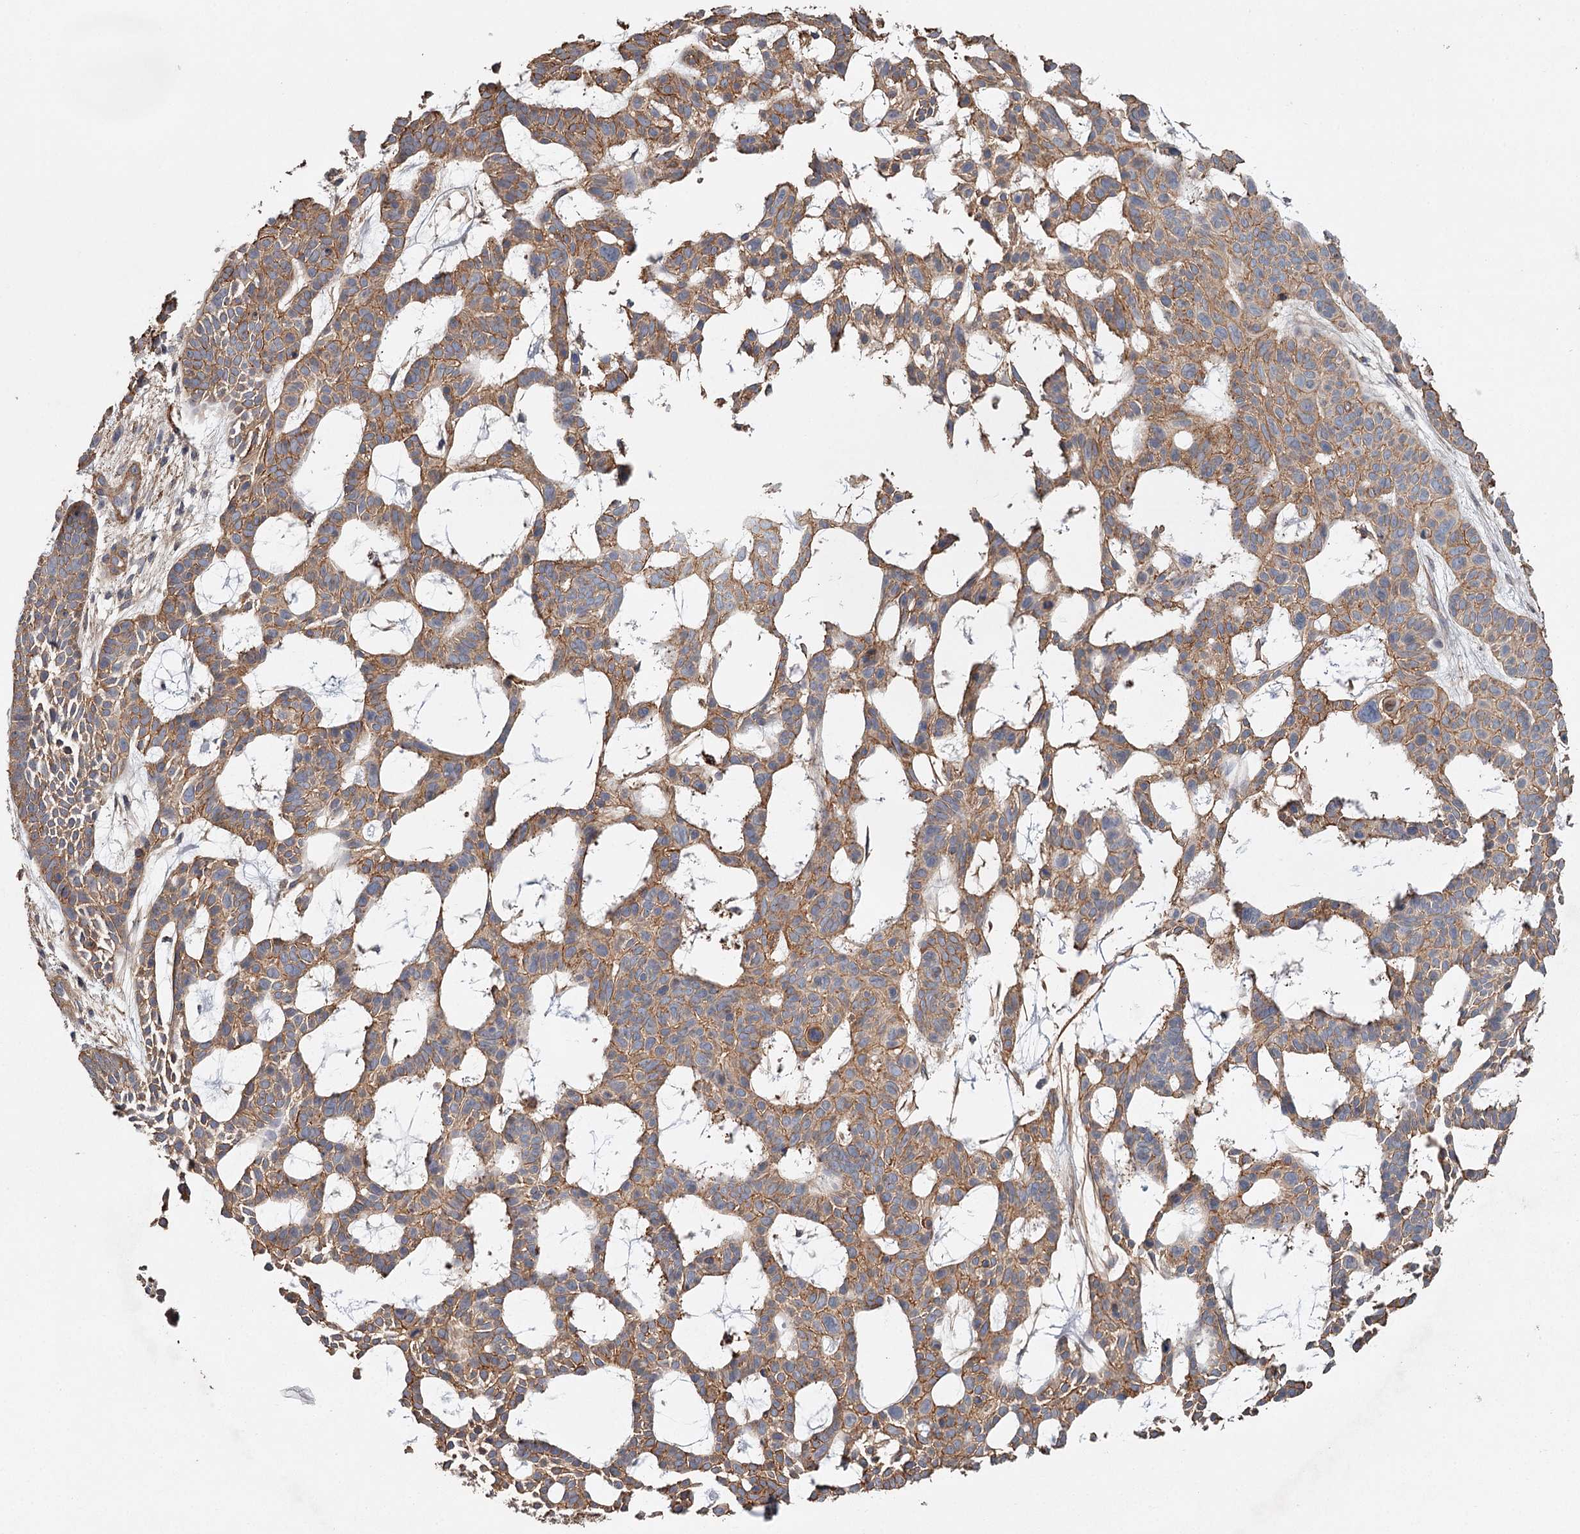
{"staining": {"intensity": "moderate", "quantity": ">75%", "location": "cytoplasmic/membranous"}, "tissue": "skin cancer", "cell_type": "Tumor cells", "image_type": "cancer", "snomed": [{"axis": "morphology", "description": "Basal cell carcinoma"}, {"axis": "topography", "description": "Skin"}], "caption": "High-power microscopy captured an IHC photomicrograph of basal cell carcinoma (skin), revealing moderate cytoplasmic/membranous staining in about >75% of tumor cells. (Stains: DAB in brown, nuclei in blue, Microscopy: brightfield microscopy at high magnification).", "gene": "DHRS9", "patient": {"sex": "male", "age": 89}}